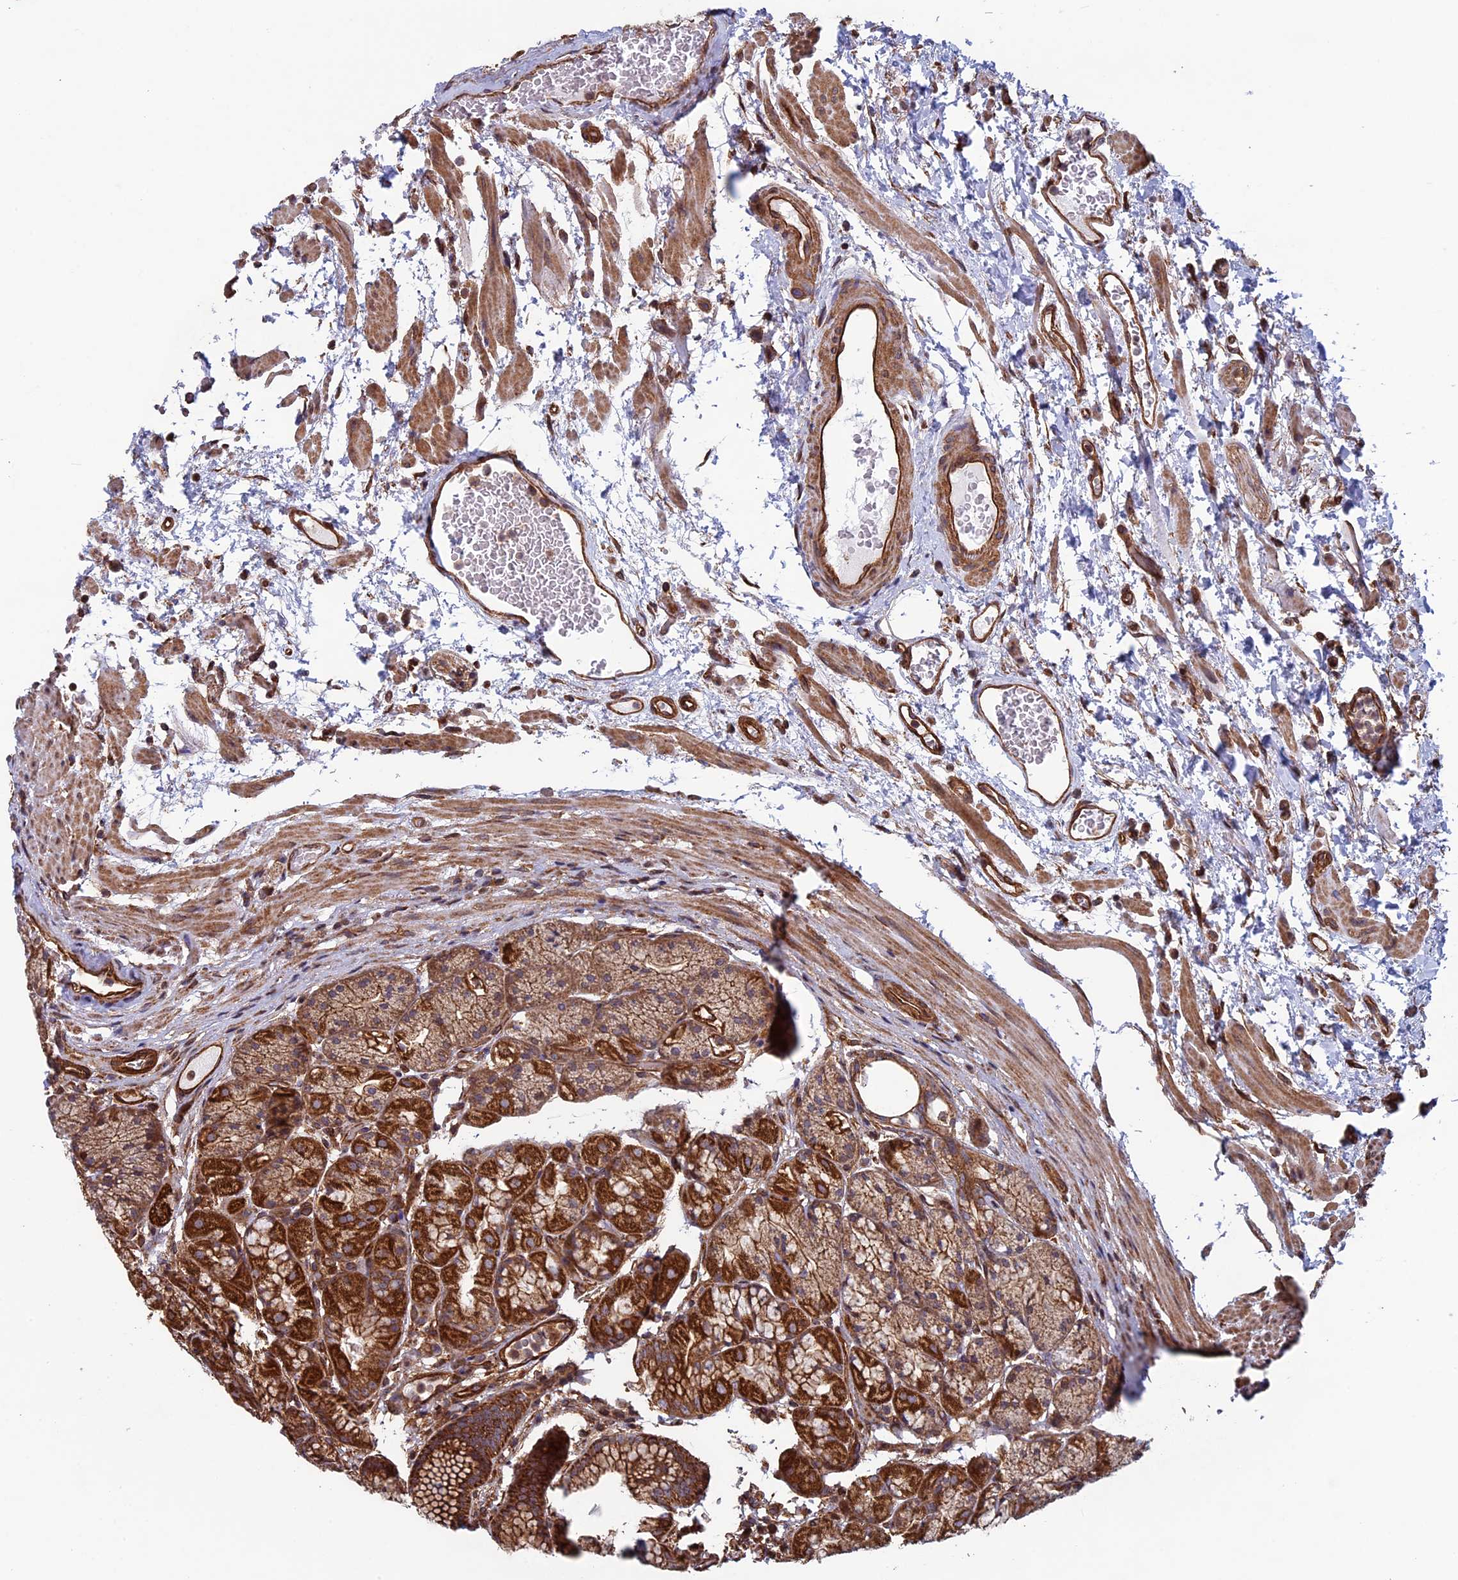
{"staining": {"intensity": "strong", "quantity": "25%-75%", "location": "cytoplasmic/membranous"}, "tissue": "stomach", "cell_type": "Glandular cells", "image_type": "normal", "snomed": [{"axis": "morphology", "description": "Normal tissue, NOS"}, {"axis": "topography", "description": "Stomach"}], "caption": "Immunohistochemical staining of unremarkable stomach reveals high levels of strong cytoplasmic/membranous staining in about 25%-75% of glandular cells.", "gene": "CCDC8", "patient": {"sex": "male", "age": 63}}